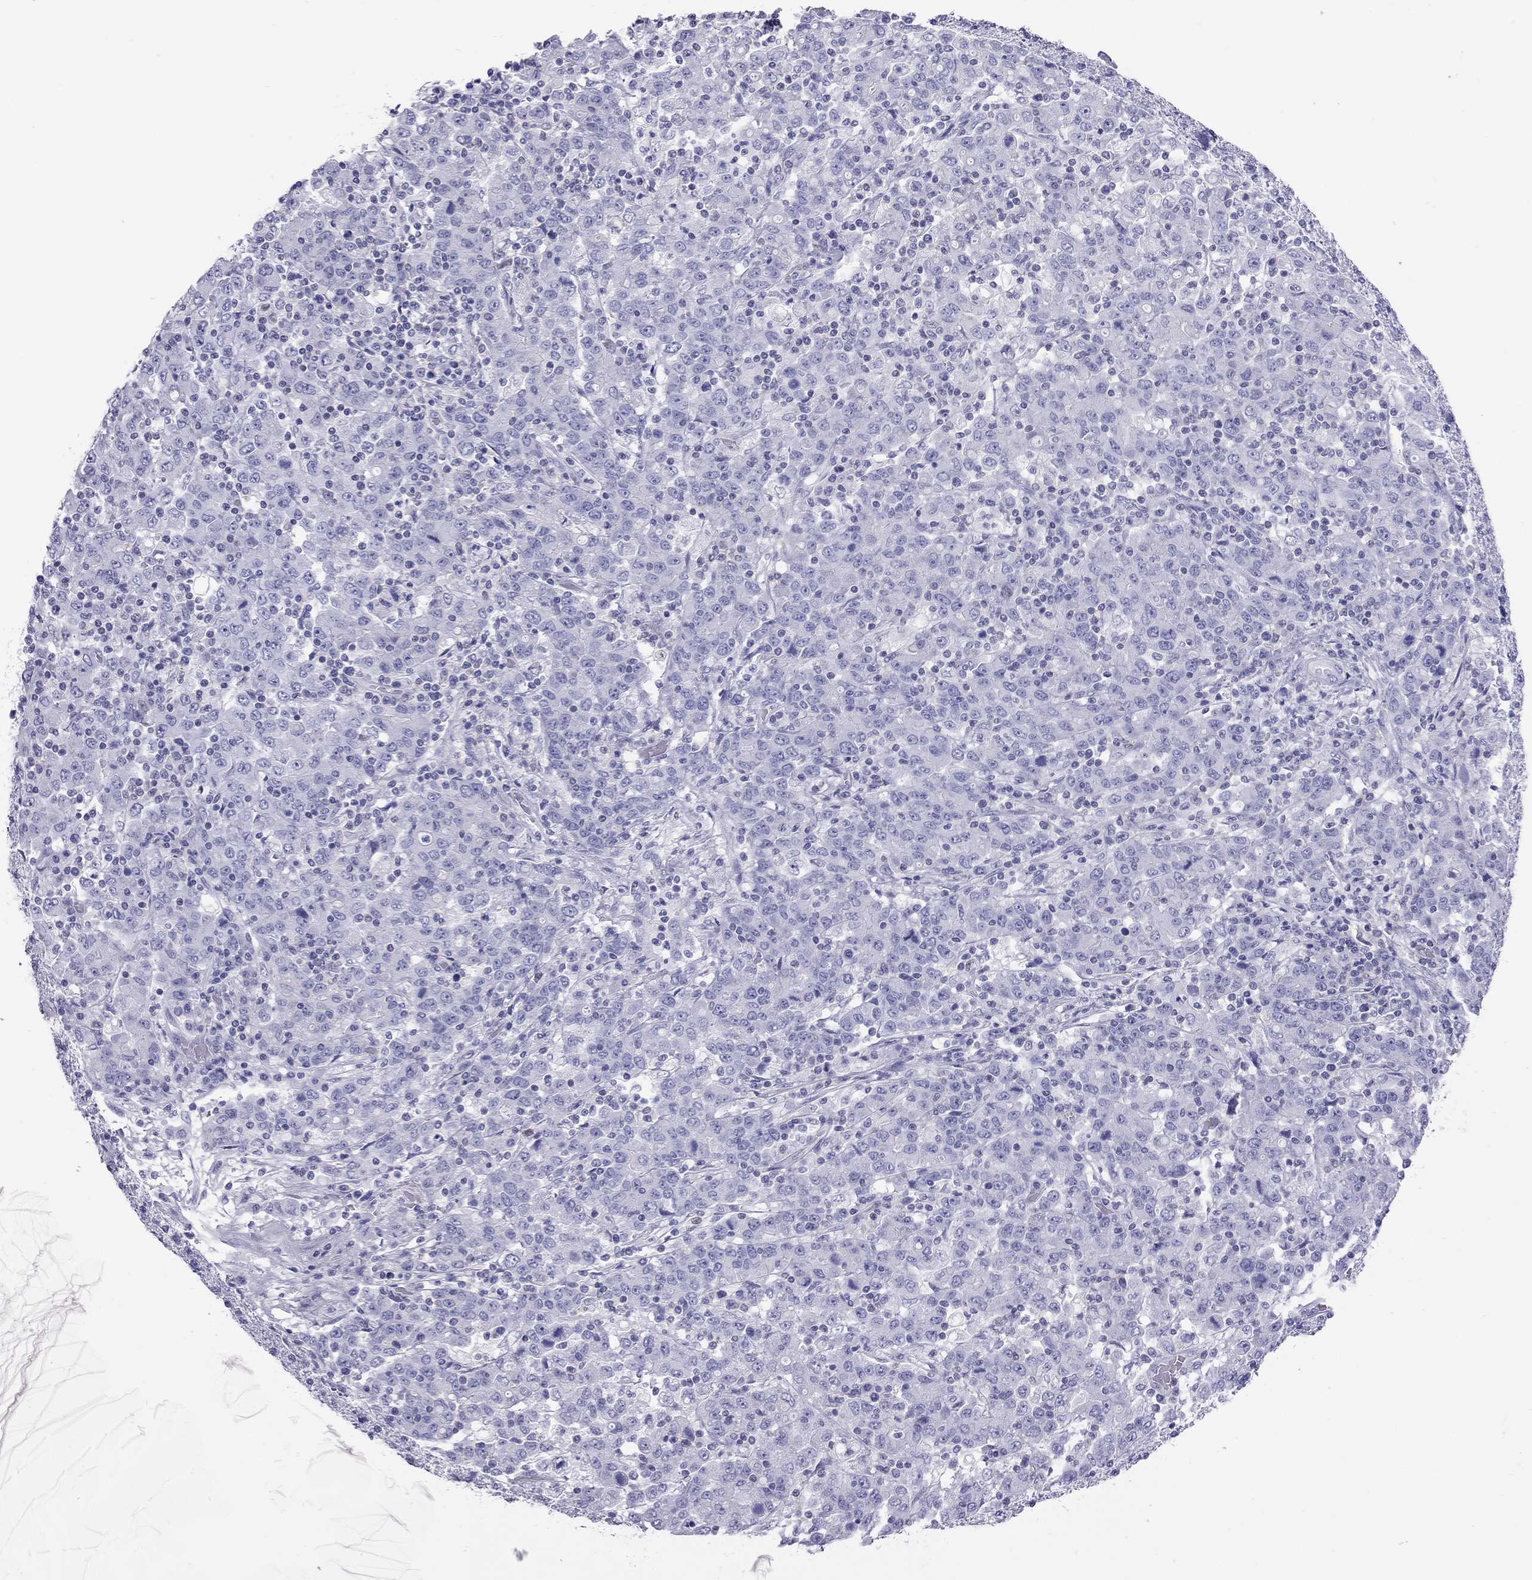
{"staining": {"intensity": "negative", "quantity": "none", "location": "none"}, "tissue": "stomach cancer", "cell_type": "Tumor cells", "image_type": "cancer", "snomed": [{"axis": "morphology", "description": "Adenocarcinoma, NOS"}, {"axis": "topography", "description": "Stomach, upper"}], "caption": "Adenocarcinoma (stomach) stained for a protein using immunohistochemistry shows no staining tumor cells.", "gene": "STAG3", "patient": {"sex": "male", "age": 69}}